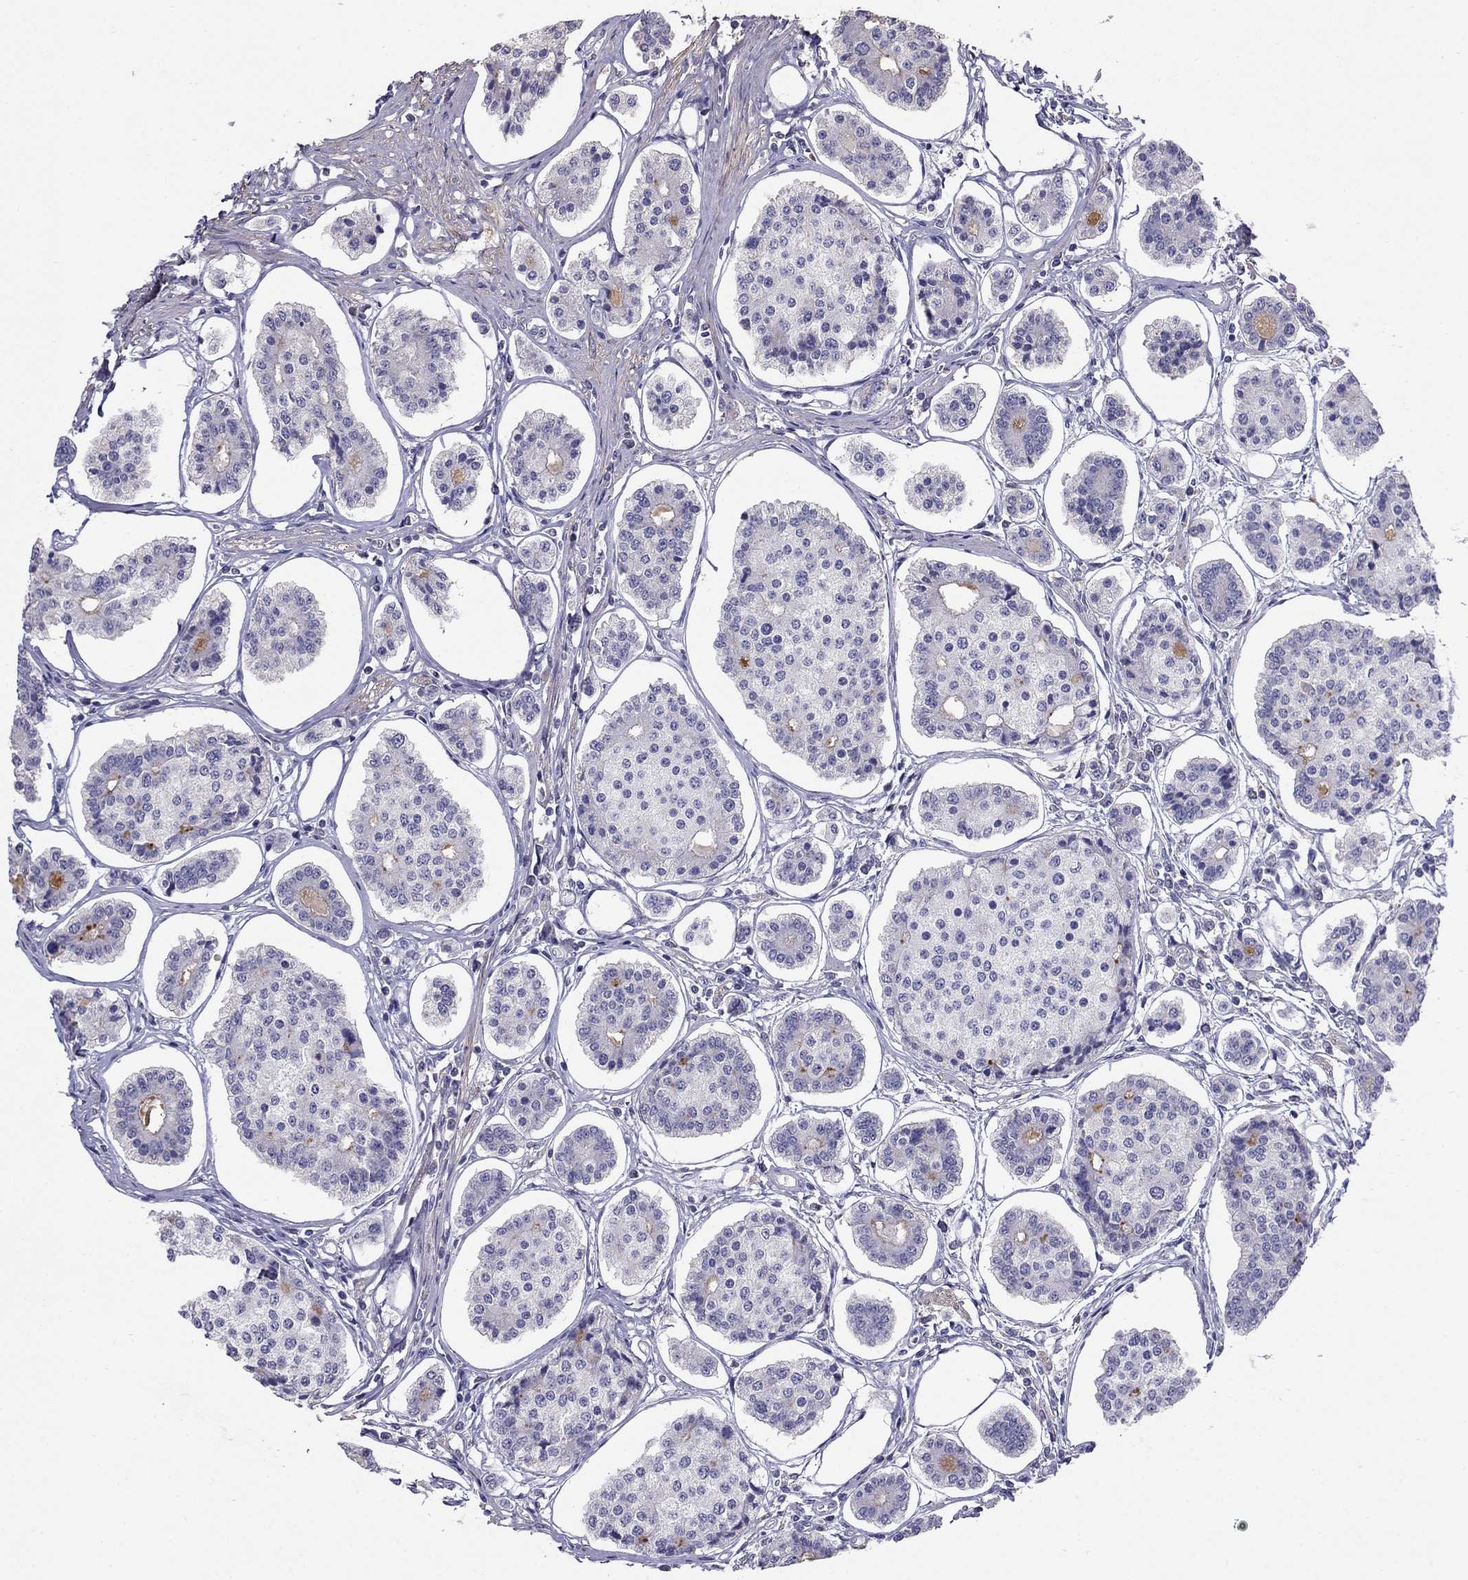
{"staining": {"intensity": "negative", "quantity": "none", "location": "none"}, "tissue": "carcinoid", "cell_type": "Tumor cells", "image_type": "cancer", "snomed": [{"axis": "morphology", "description": "Carcinoid, malignant, NOS"}, {"axis": "topography", "description": "Small intestine"}], "caption": "DAB (3,3'-diaminobenzidine) immunohistochemical staining of human carcinoid demonstrates no significant staining in tumor cells. (DAB (3,3'-diaminobenzidine) immunohistochemistry, high magnification).", "gene": "LY6H", "patient": {"sex": "female", "age": 65}}